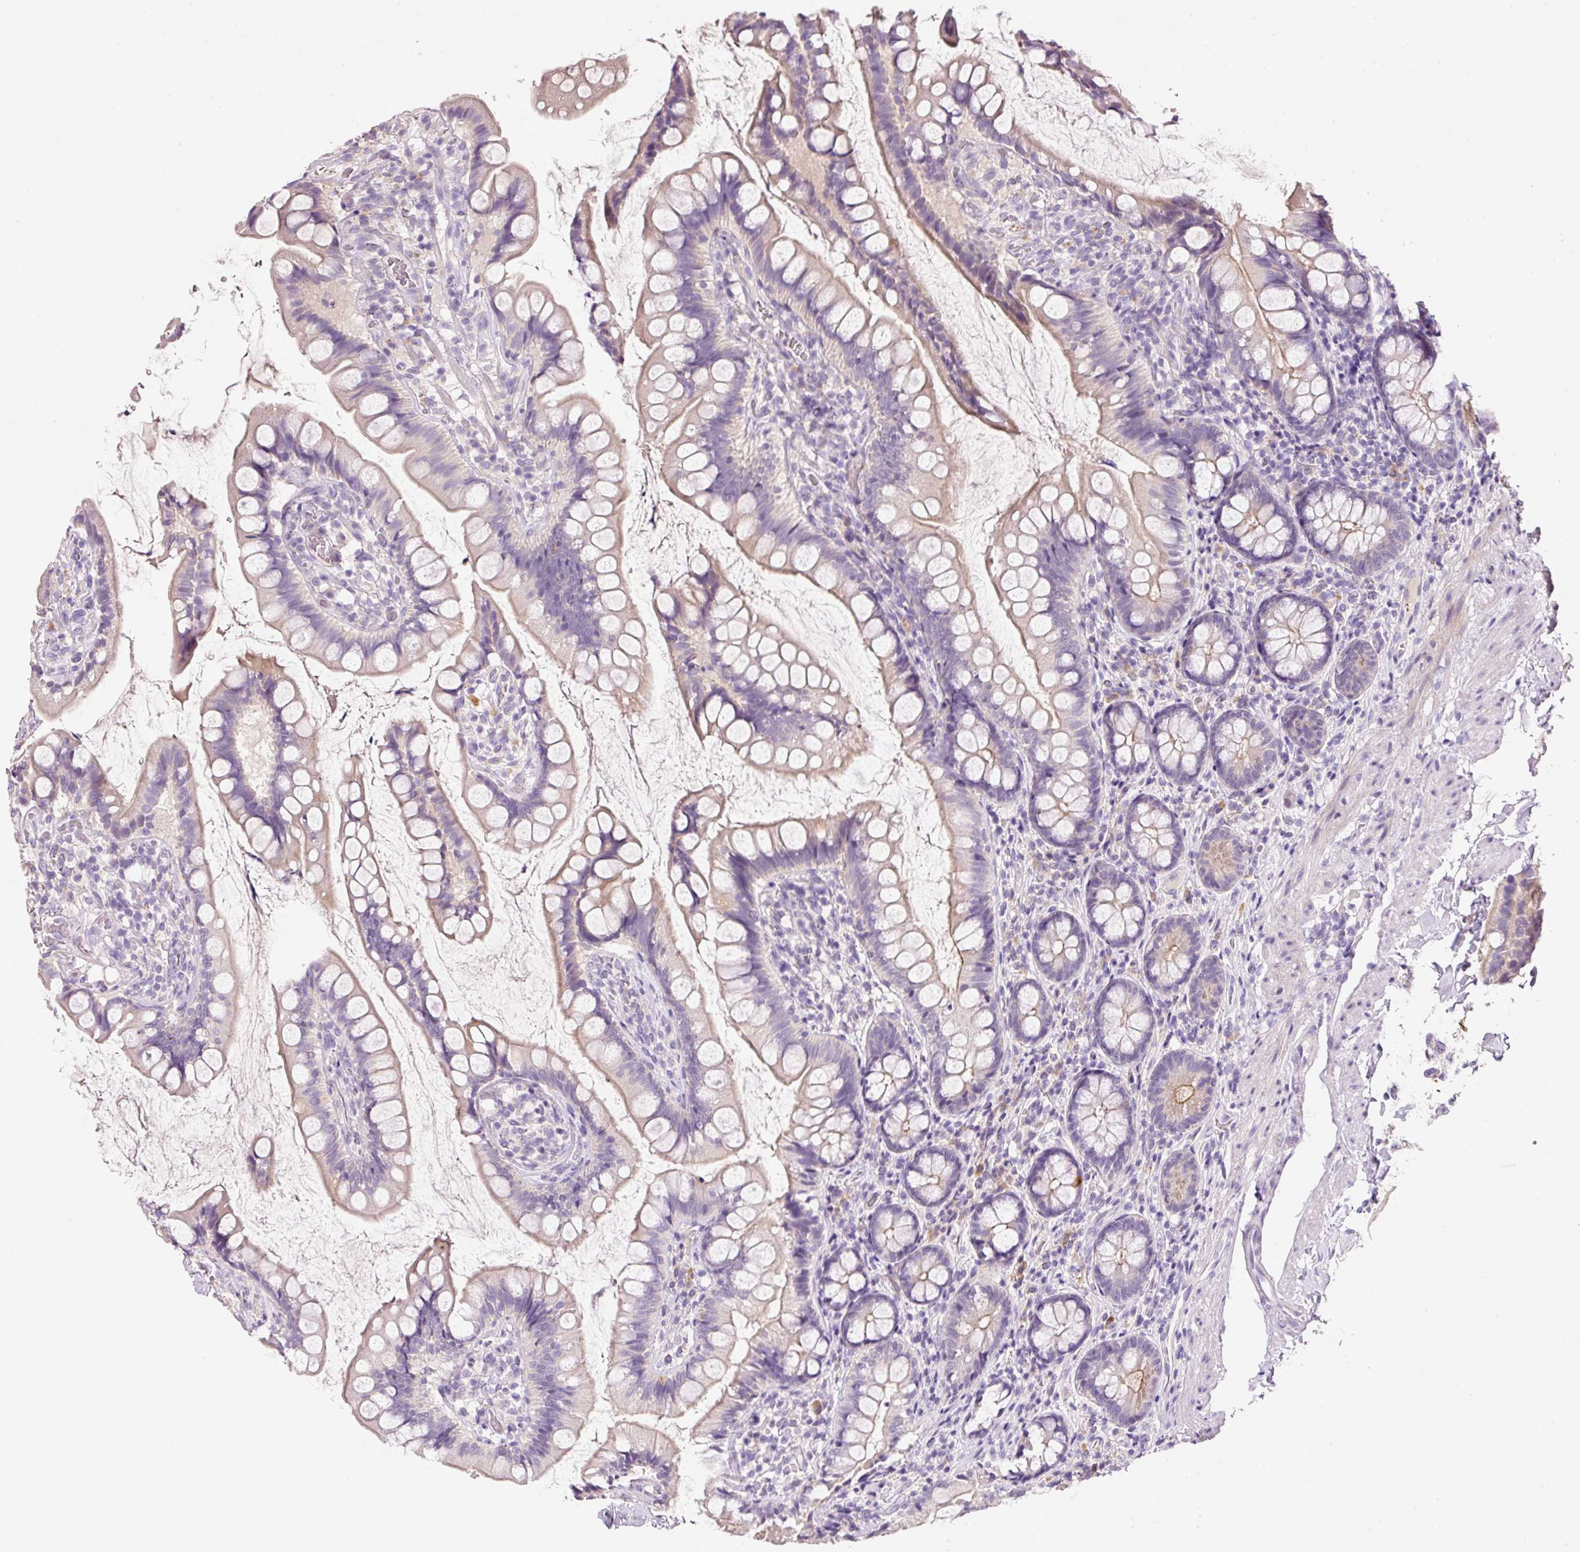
{"staining": {"intensity": "weak", "quantity": "<25%", "location": "cytoplasmic/membranous"}, "tissue": "small intestine", "cell_type": "Glandular cells", "image_type": "normal", "snomed": [{"axis": "morphology", "description": "Normal tissue, NOS"}, {"axis": "topography", "description": "Small intestine"}], "caption": "The IHC histopathology image has no significant positivity in glandular cells of small intestine. The staining is performed using DAB brown chromogen with nuclei counter-stained in using hematoxylin.", "gene": "TENT5C", "patient": {"sex": "male", "age": 70}}